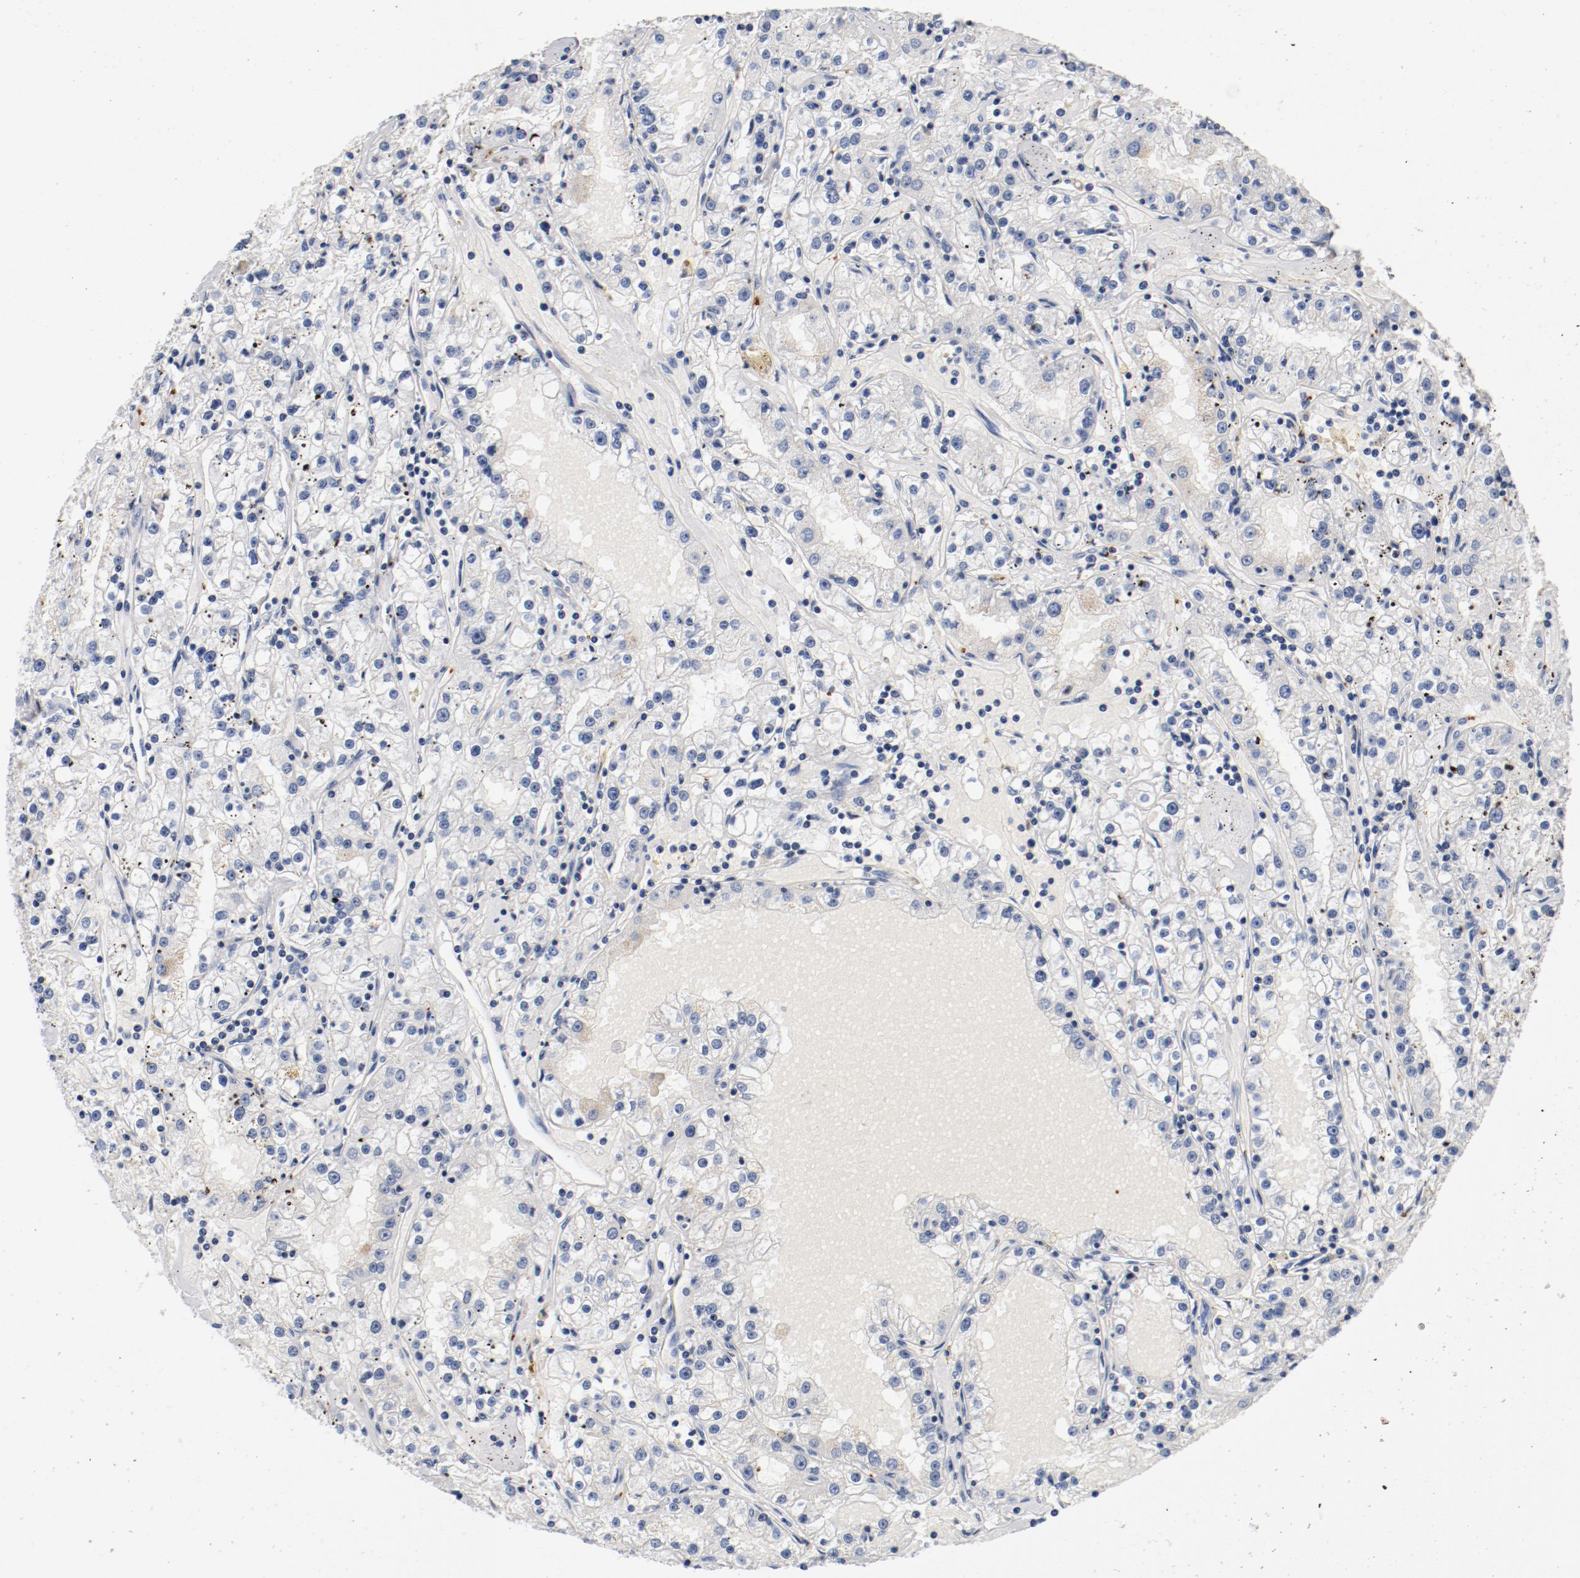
{"staining": {"intensity": "weak", "quantity": "<25%", "location": "cytoplasmic/membranous"}, "tissue": "renal cancer", "cell_type": "Tumor cells", "image_type": "cancer", "snomed": [{"axis": "morphology", "description": "Adenocarcinoma, NOS"}, {"axis": "topography", "description": "Kidney"}], "caption": "DAB (3,3'-diaminobenzidine) immunohistochemical staining of human renal cancer demonstrates no significant staining in tumor cells.", "gene": "PIM1", "patient": {"sex": "male", "age": 56}}